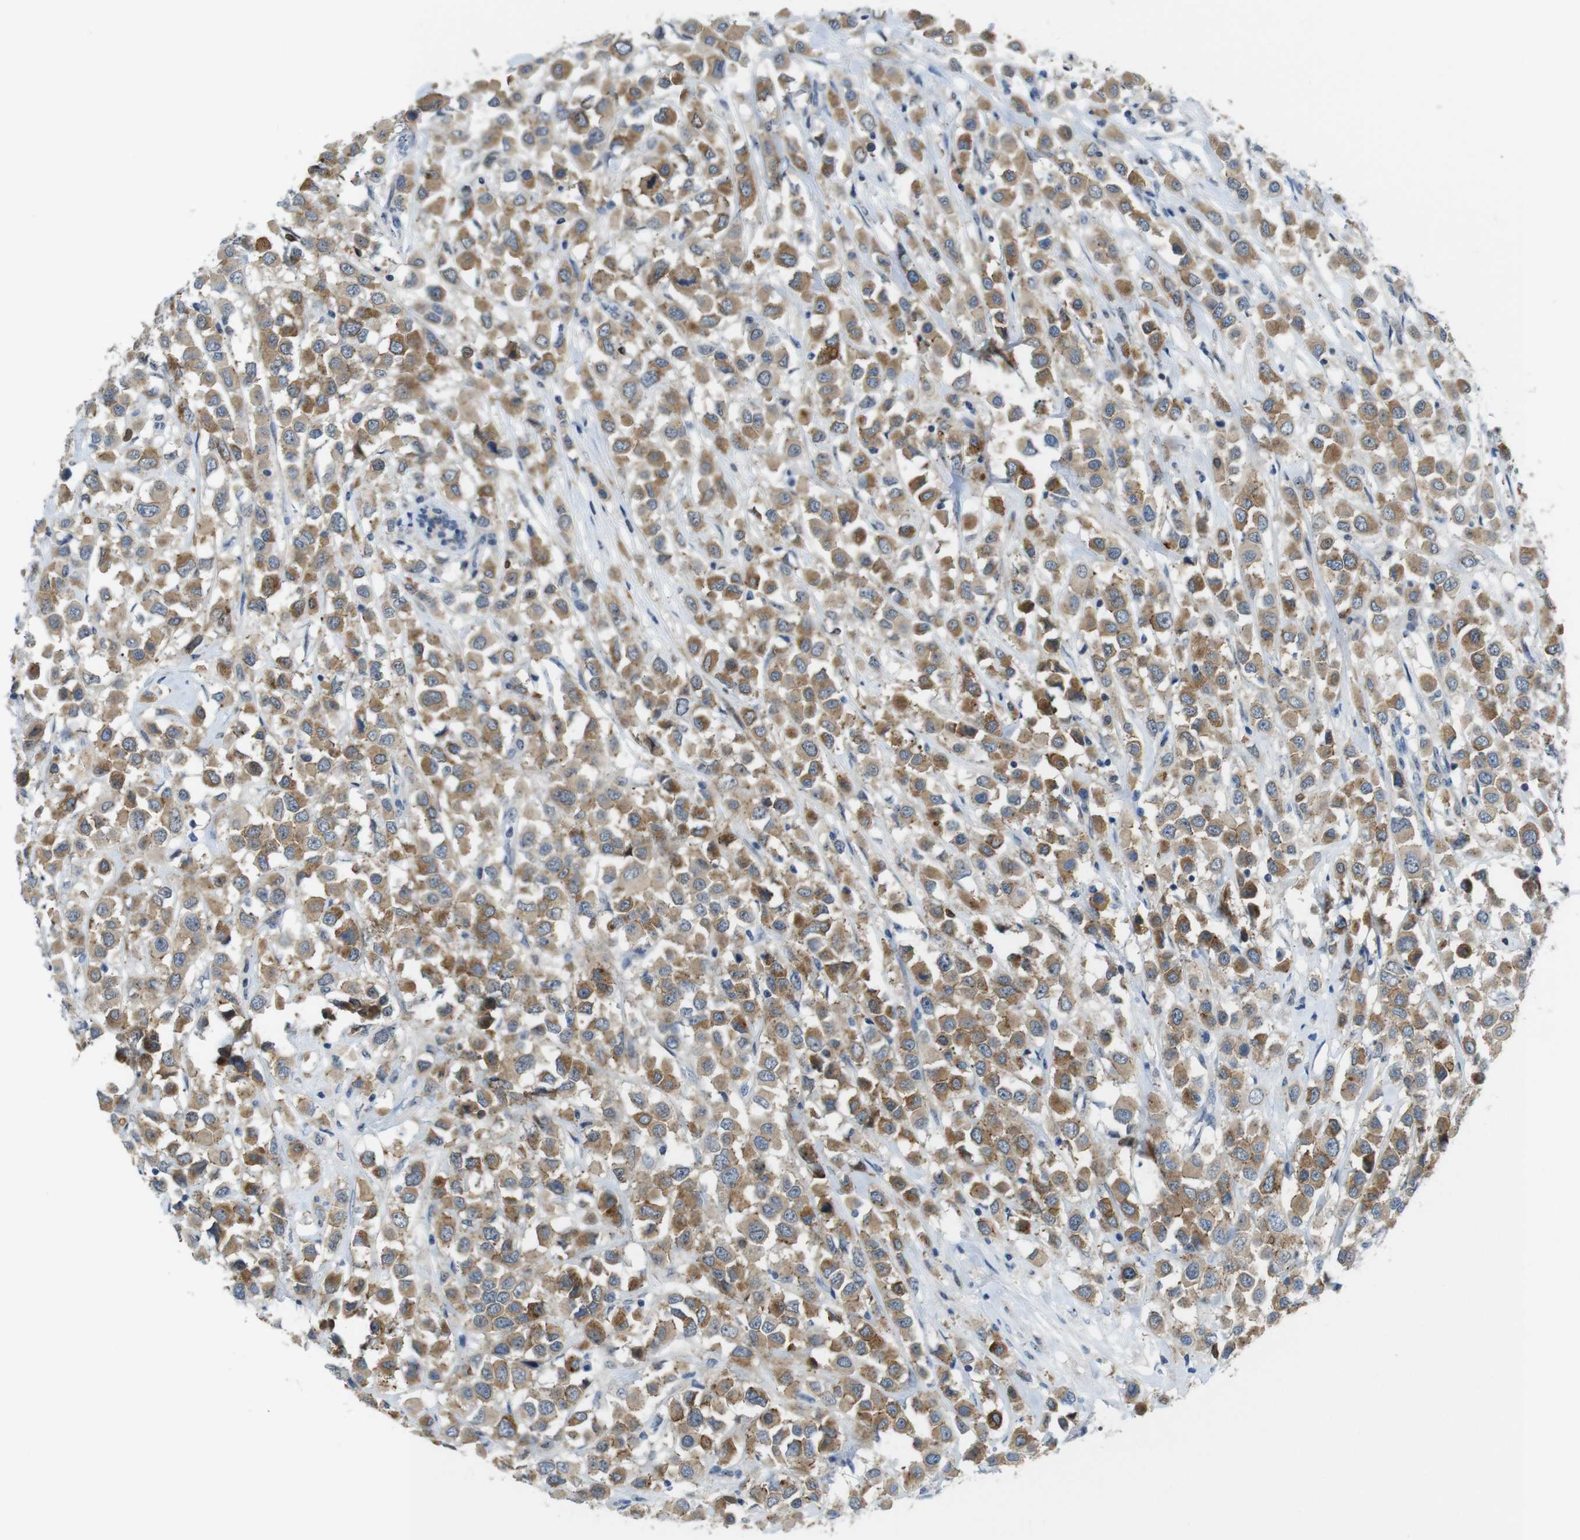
{"staining": {"intensity": "moderate", "quantity": ">75%", "location": "cytoplasmic/membranous"}, "tissue": "breast cancer", "cell_type": "Tumor cells", "image_type": "cancer", "snomed": [{"axis": "morphology", "description": "Duct carcinoma"}, {"axis": "topography", "description": "Breast"}], "caption": "The immunohistochemical stain shows moderate cytoplasmic/membranous positivity in tumor cells of infiltrating ductal carcinoma (breast) tissue.", "gene": "TJP3", "patient": {"sex": "female", "age": 61}}